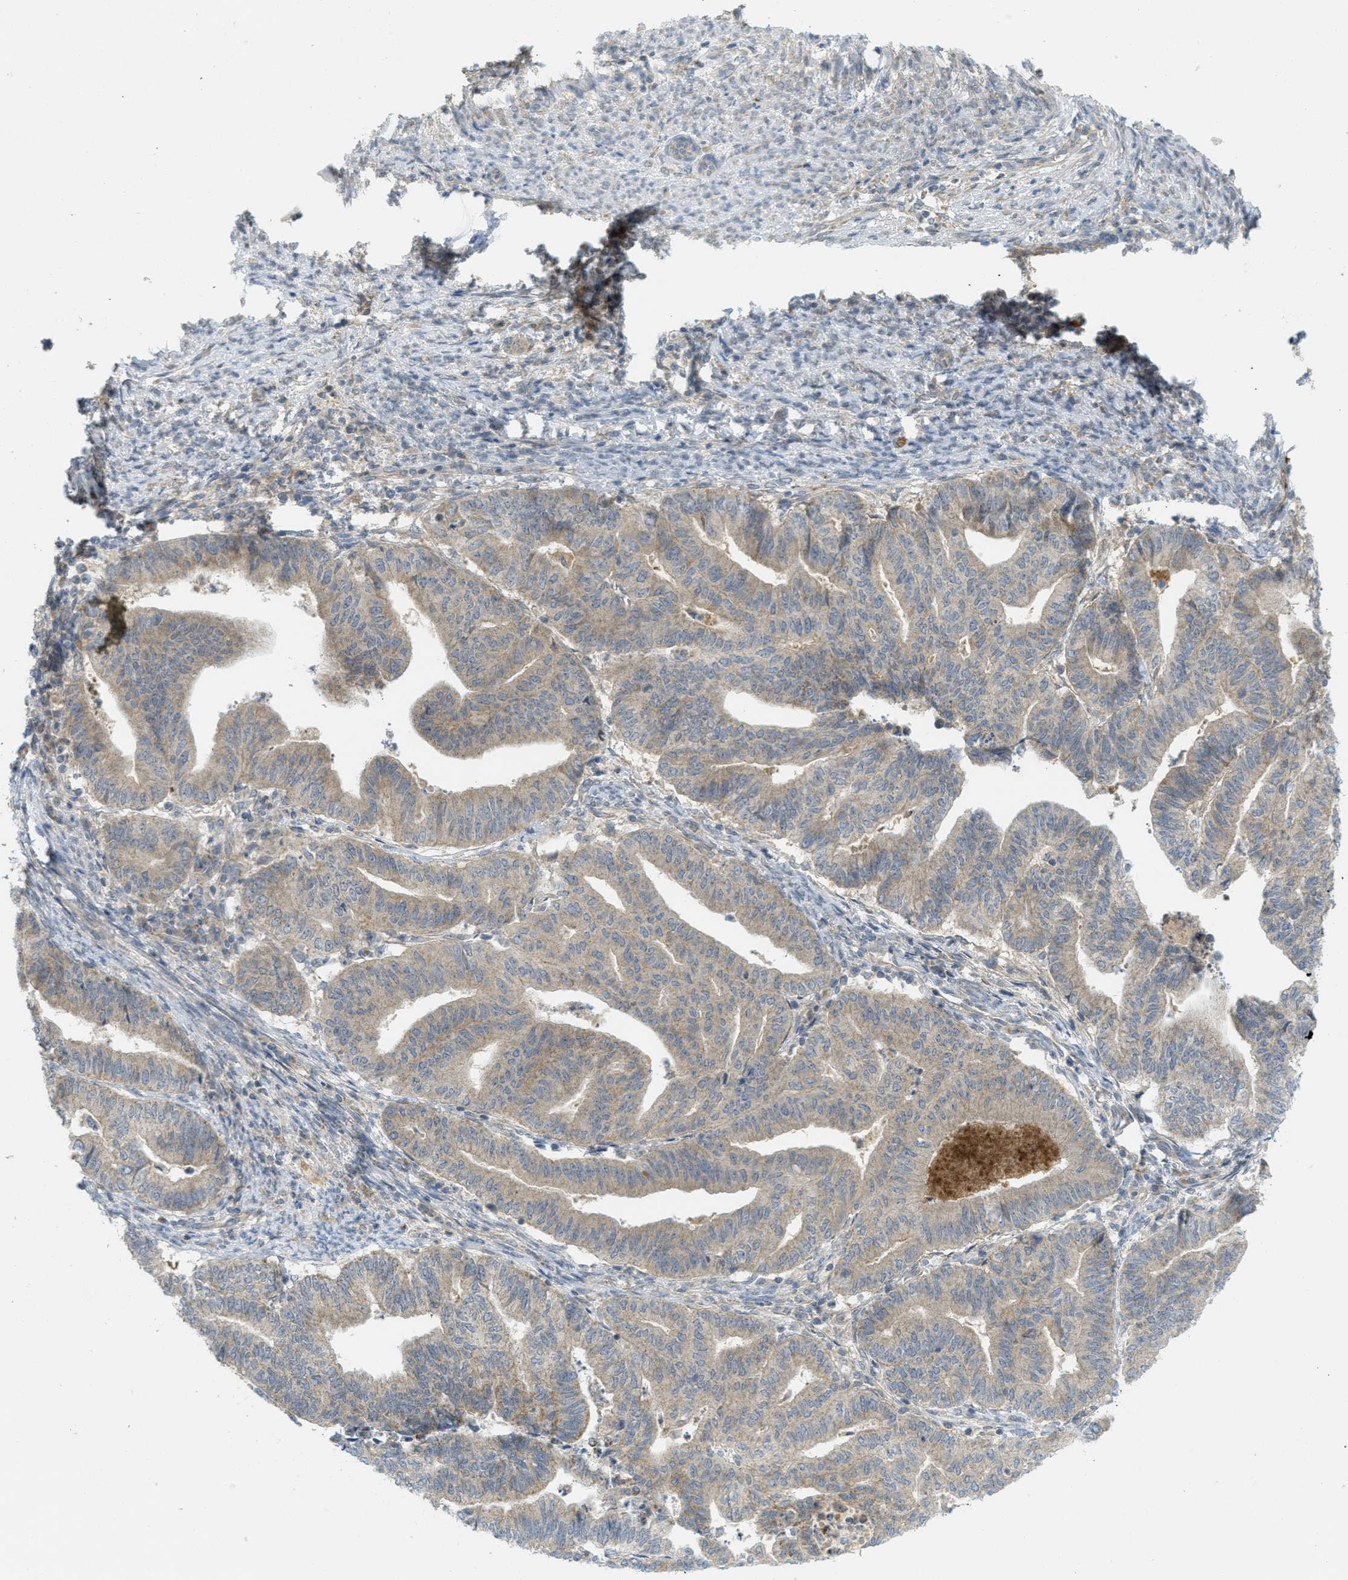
{"staining": {"intensity": "weak", "quantity": ">75%", "location": "cytoplasmic/membranous"}, "tissue": "endometrial cancer", "cell_type": "Tumor cells", "image_type": "cancer", "snomed": [{"axis": "morphology", "description": "Adenocarcinoma, NOS"}, {"axis": "topography", "description": "Endometrium"}], "caption": "Protein analysis of adenocarcinoma (endometrial) tissue shows weak cytoplasmic/membranous expression in approximately >75% of tumor cells.", "gene": "PROC", "patient": {"sex": "female", "age": 79}}